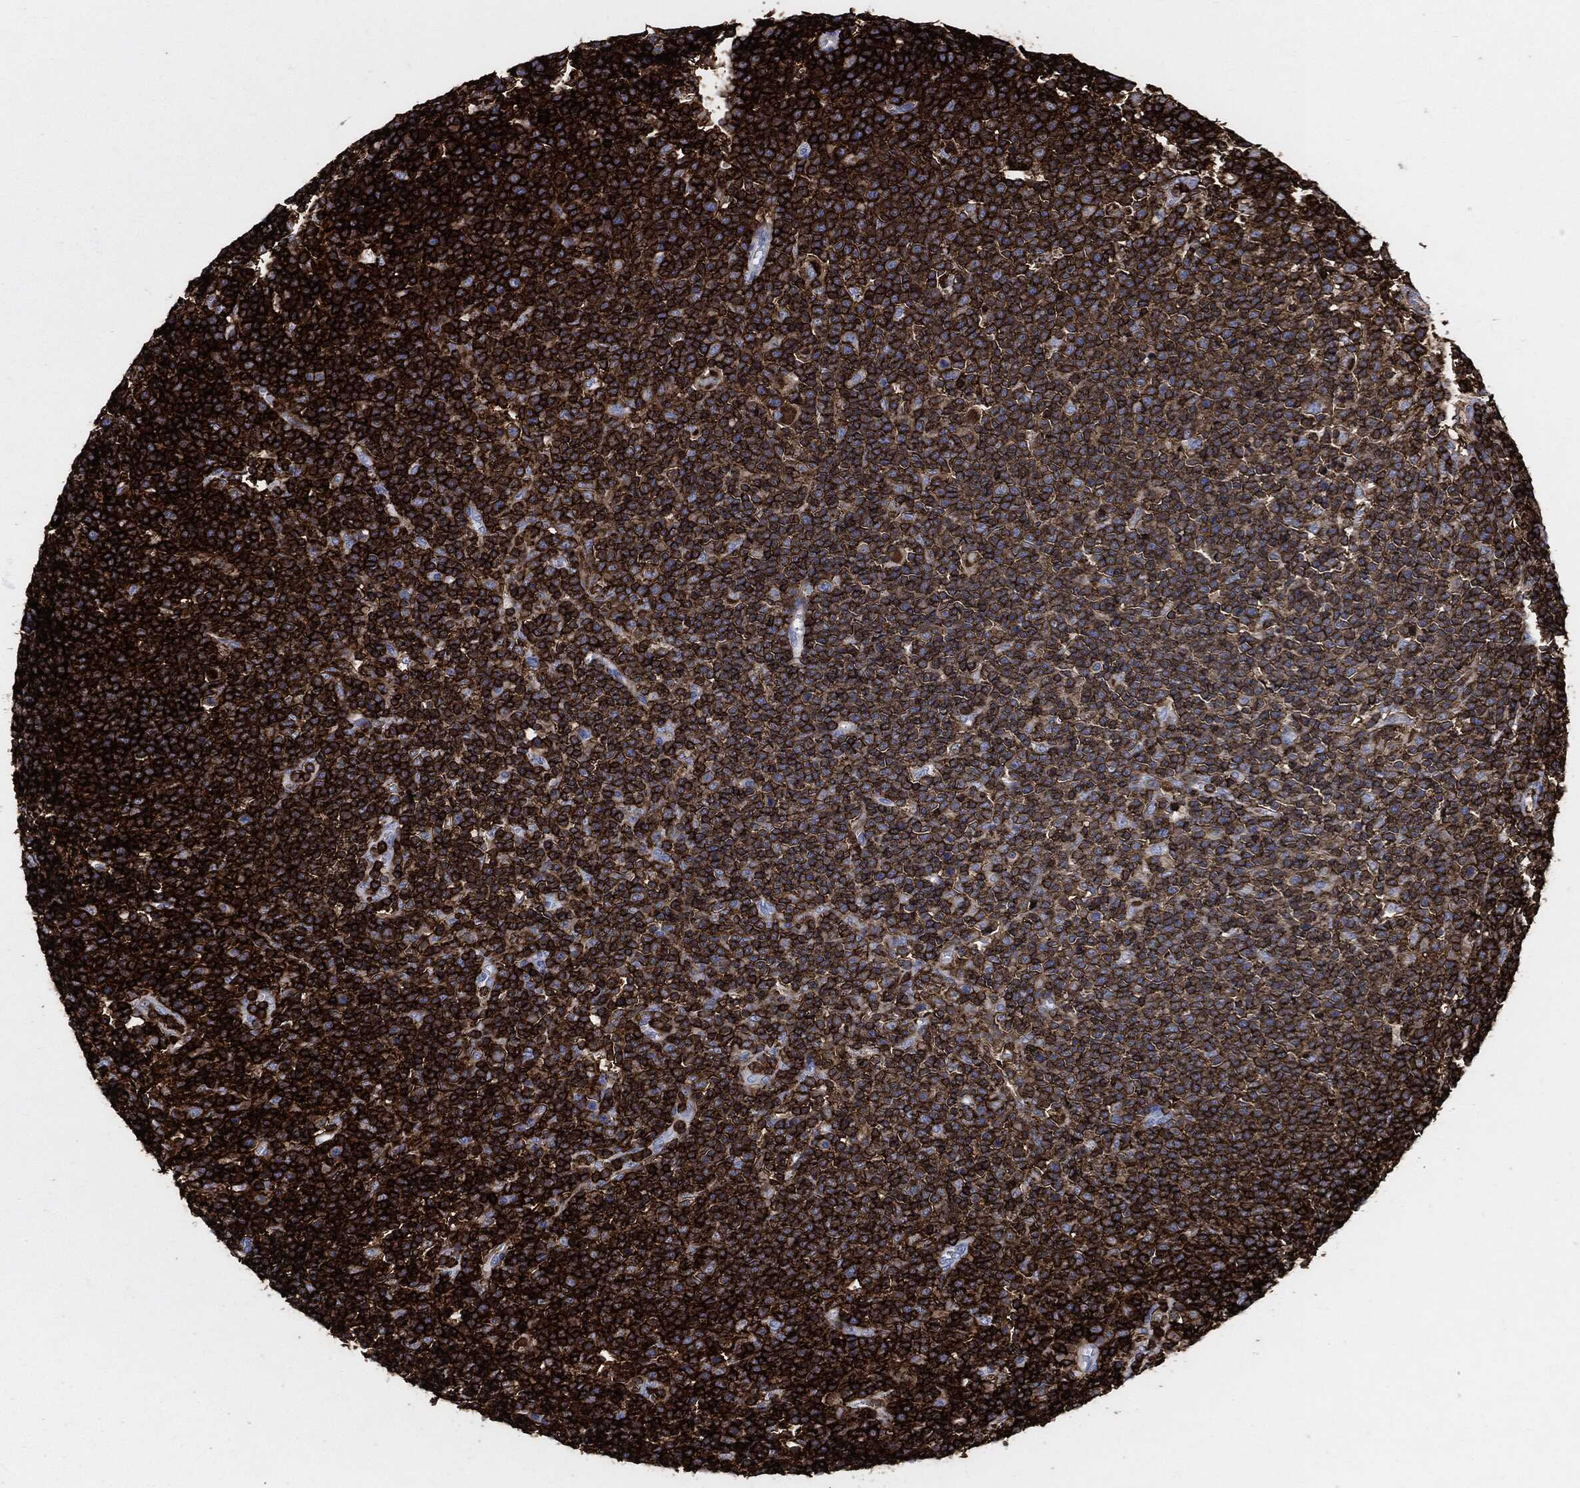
{"staining": {"intensity": "strong", "quantity": ">75%", "location": "cytoplasmic/membranous"}, "tissue": "lymphoma", "cell_type": "Tumor cells", "image_type": "cancer", "snomed": [{"axis": "morphology", "description": "Malignant lymphoma, non-Hodgkin's type, High grade"}, {"axis": "topography", "description": "Lymph node"}], "caption": "Immunohistochemical staining of lymphoma displays strong cytoplasmic/membranous protein staining in about >75% of tumor cells.", "gene": "PTPRC", "patient": {"sex": "male", "age": 61}}